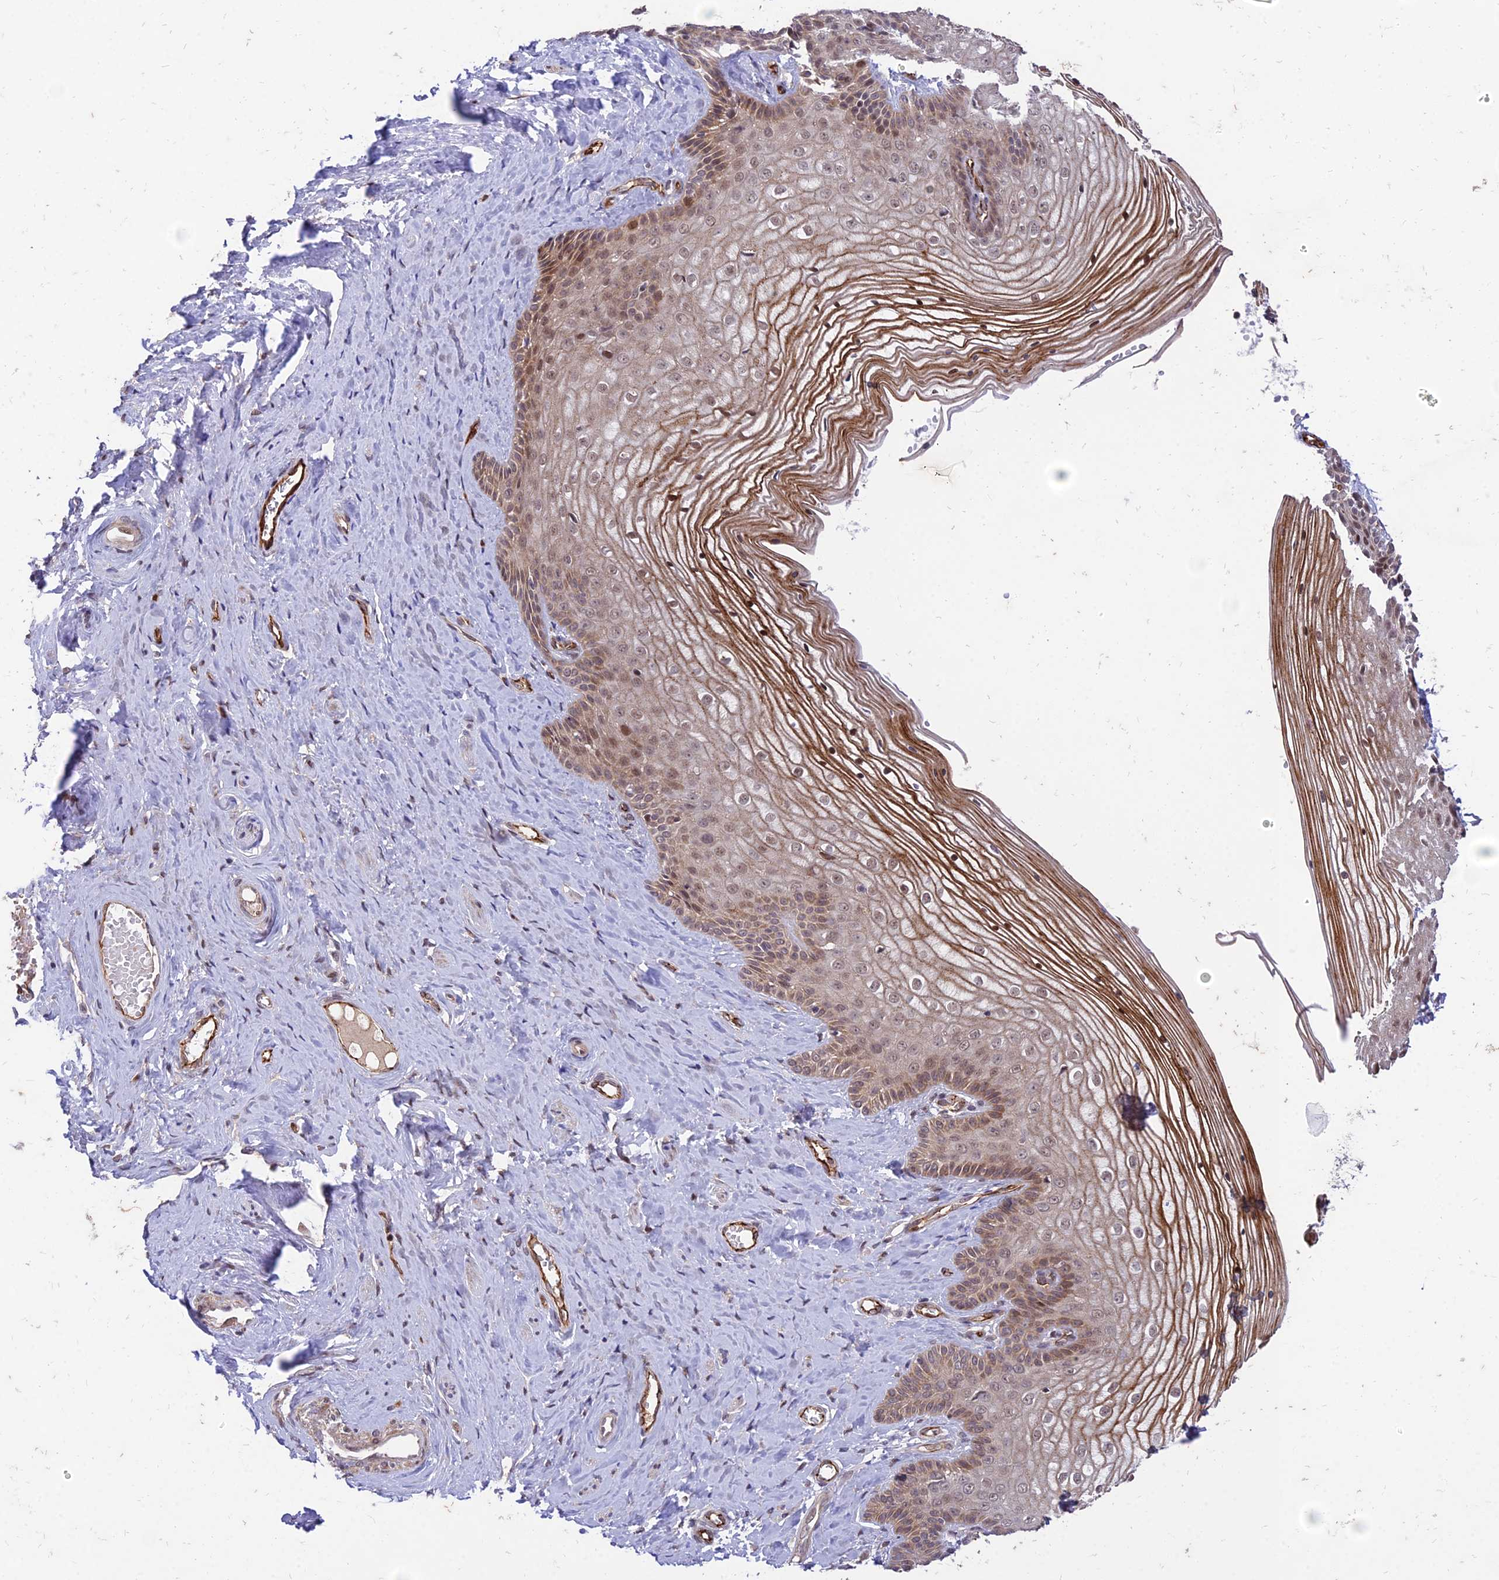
{"staining": {"intensity": "moderate", "quantity": ">75%", "location": "cytoplasmic/membranous,nuclear"}, "tissue": "vagina", "cell_type": "Squamous epithelial cells", "image_type": "normal", "snomed": [{"axis": "morphology", "description": "Normal tissue, NOS"}, {"axis": "topography", "description": "Vagina"}, {"axis": "topography", "description": "Cervix"}], "caption": "IHC staining of benign vagina, which demonstrates medium levels of moderate cytoplasmic/membranous,nuclear positivity in approximately >75% of squamous epithelial cells indicating moderate cytoplasmic/membranous,nuclear protein positivity. The staining was performed using DAB (3,3'-diaminobenzidine) (brown) for protein detection and nuclei were counterstained in hematoxylin (blue).", "gene": "ZNF85", "patient": {"sex": "female", "age": 40}}